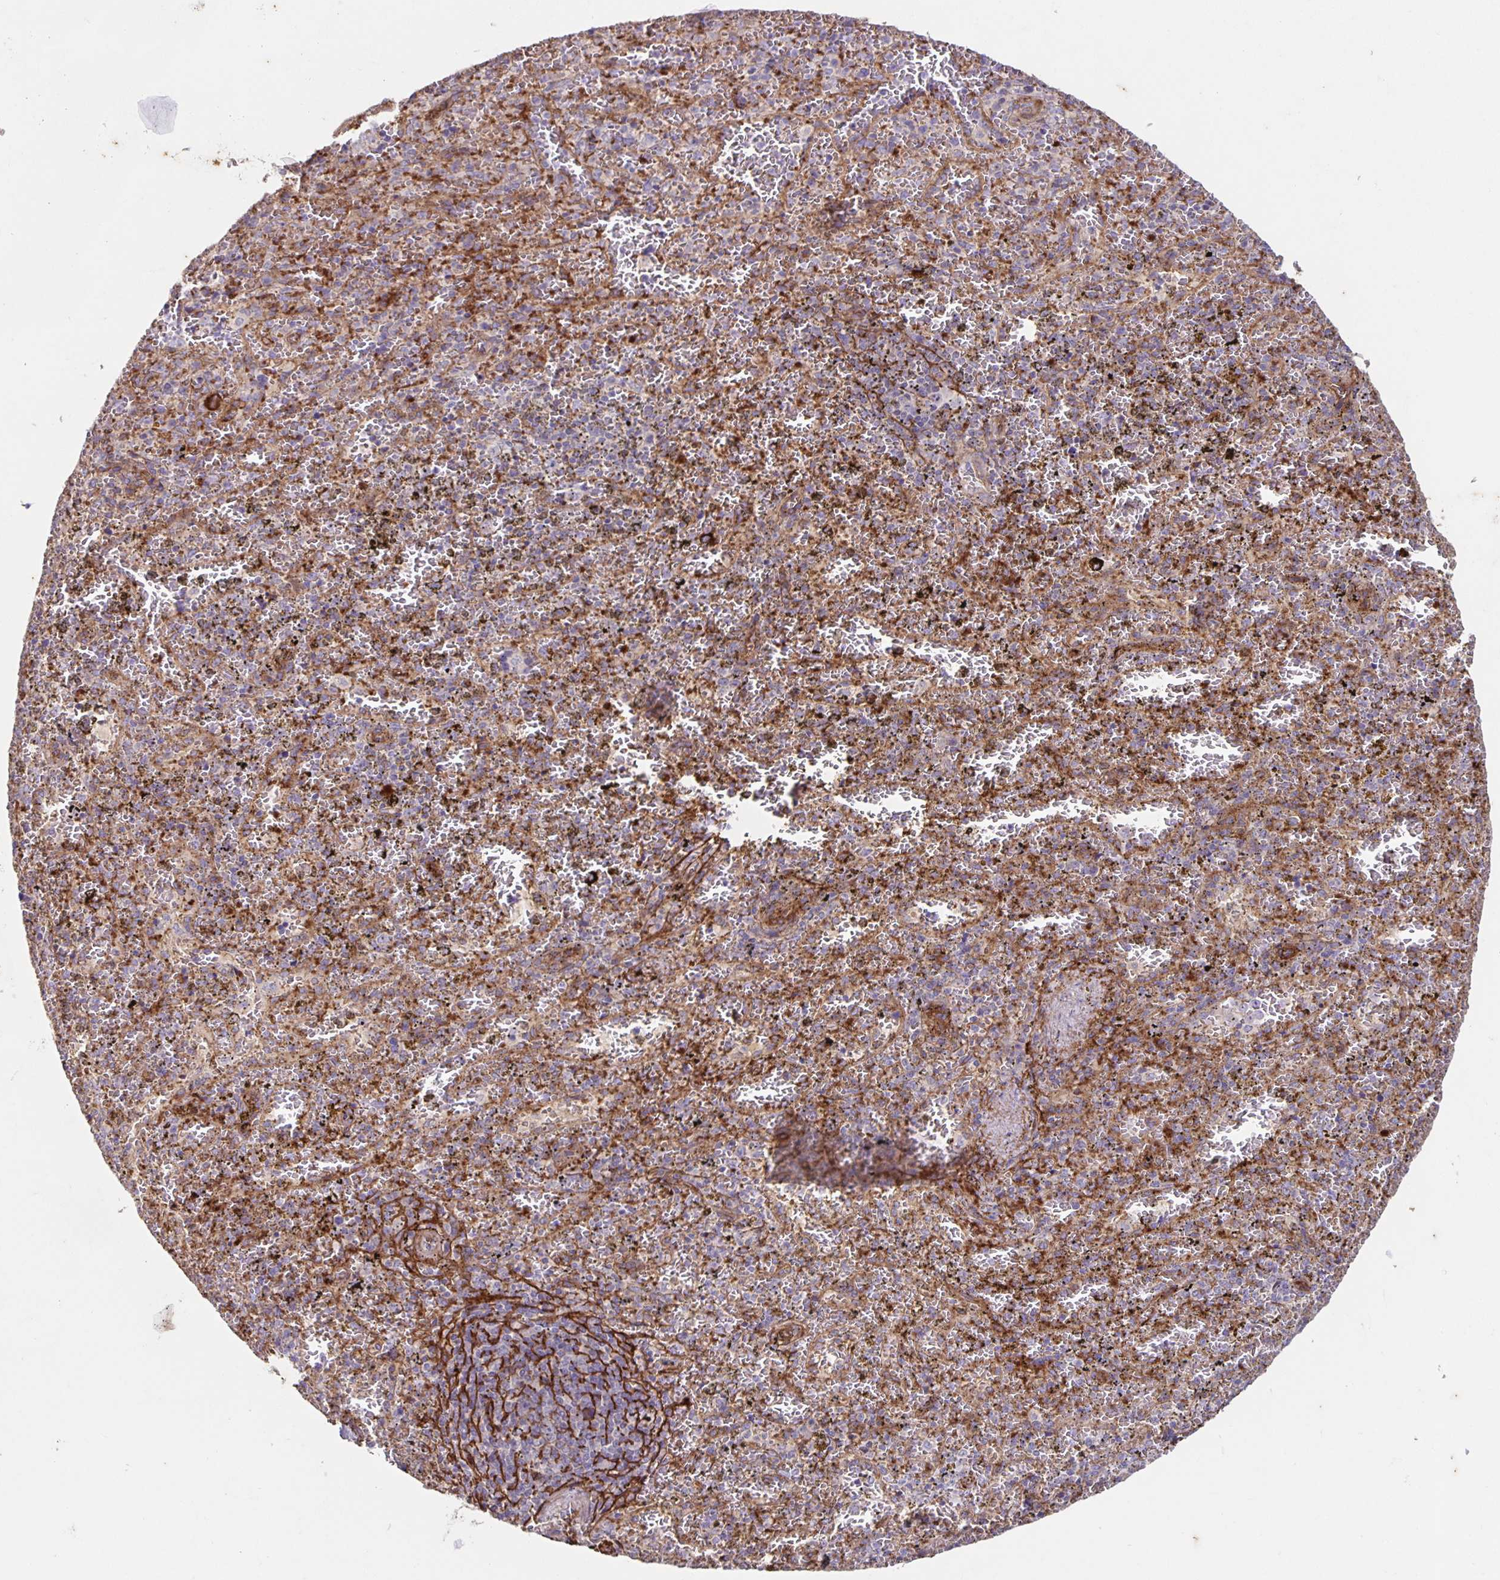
{"staining": {"intensity": "moderate", "quantity": "25%-75%", "location": "cytoplasmic/membranous"}, "tissue": "spleen", "cell_type": "Cells in red pulp", "image_type": "normal", "snomed": [{"axis": "morphology", "description": "Normal tissue, NOS"}, {"axis": "topography", "description": "Spleen"}], "caption": "Immunohistochemistry (IHC) (DAB (3,3'-diaminobenzidine)) staining of benign human spleen demonstrates moderate cytoplasmic/membranous protein staining in approximately 25%-75% of cells in red pulp. The protein of interest is shown in brown color, while the nuclei are stained blue.", "gene": "ITGA2", "patient": {"sex": "female", "age": 50}}